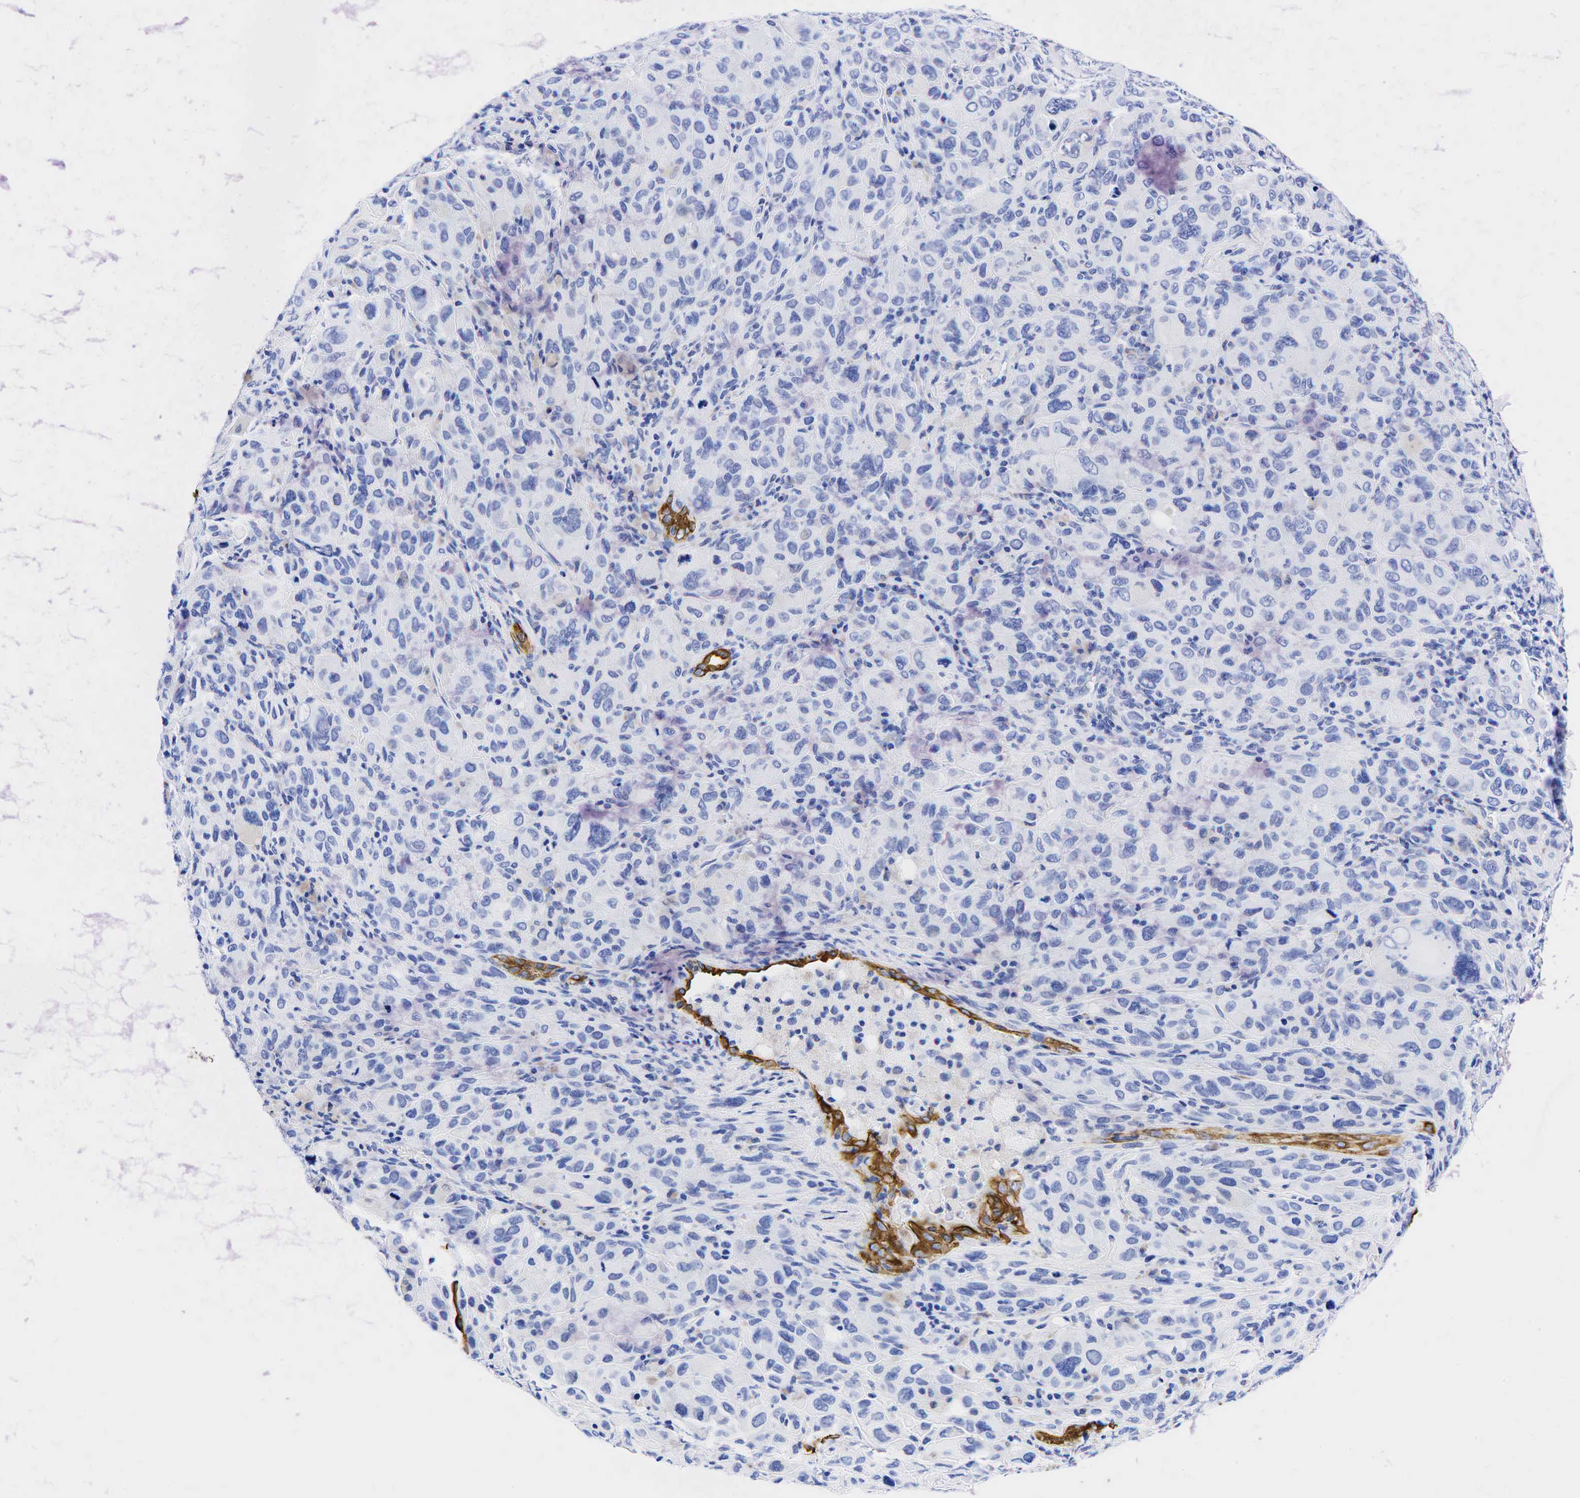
{"staining": {"intensity": "negative", "quantity": "none", "location": "none"}, "tissue": "melanoma", "cell_type": "Tumor cells", "image_type": "cancer", "snomed": [{"axis": "morphology", "description": "Malignant melanoma, Metastatic site"}, {"axis": "topography", "description": "Skin"}], "caption": "IHC of melanoma demonstrates no expression in tumor cells. The staining is performed using DAB (3,3'-diaminobenzidine) brown chromogen with nuclei counter-stained in using hematoxylin.", "gene": "KRT19", "patient": {"sex": "male", "age": 32}}